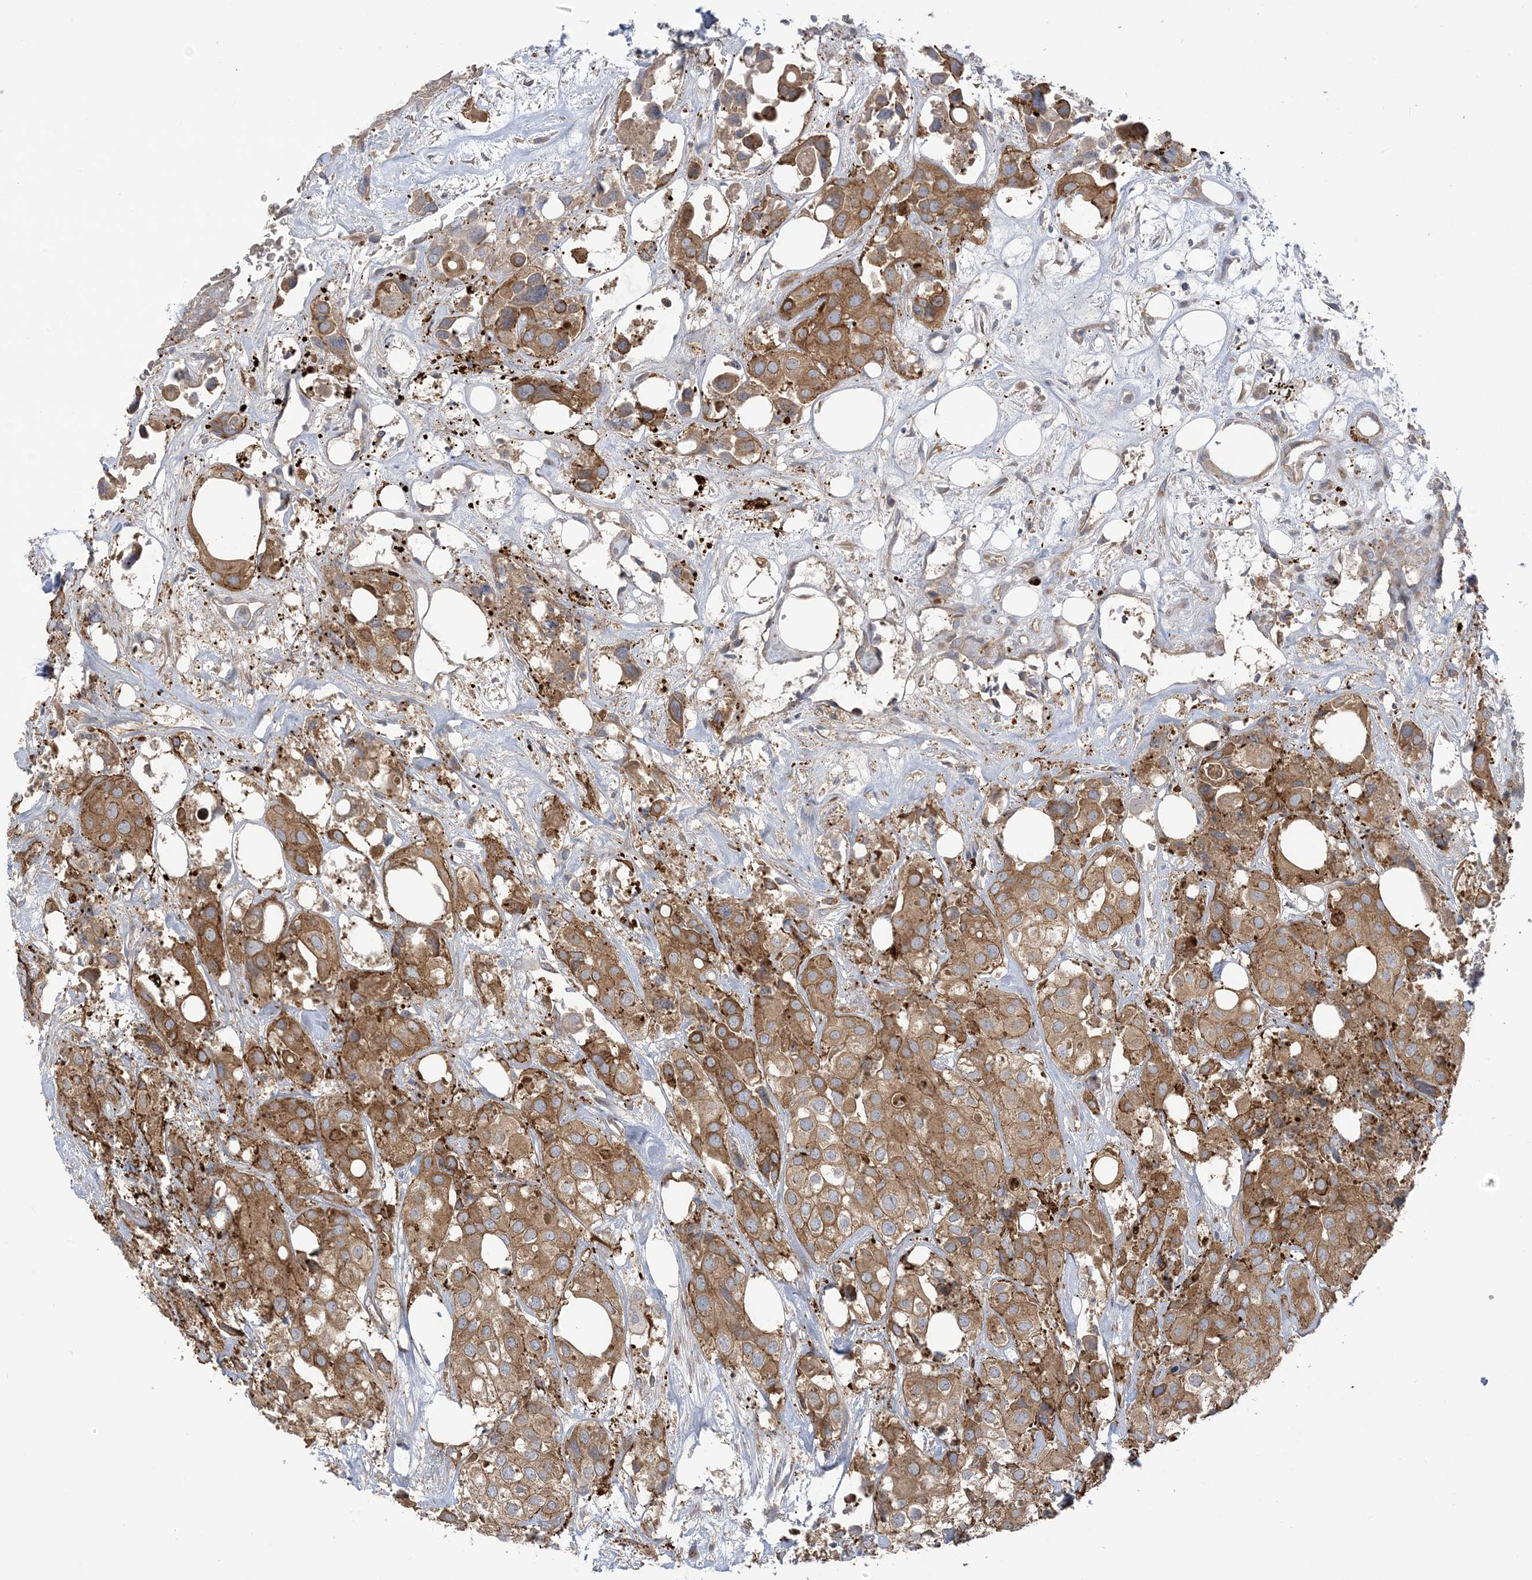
{"staining": {"intensity": "moderate", "quantity": ">75%", "location": "cytoplasmic/membranous"}, "tissue": "urothelial cancer", "cell_type": "Tumor cells", "image_type": "cancer", "snomed": [{"axis": "morphology", "description": "Urothelial carcinoma, High grade"}, {"axis": "topography", "description": "Urinary bladder"}], "caption": "Immunohistochemical staining of human urothelial cancer reveals medium levels of moderate cytoplasmic/membranous protein staining in about >75% of tumor cells.", "gene": "ICMT", "patient": {"sex": "male", "age": 64}}